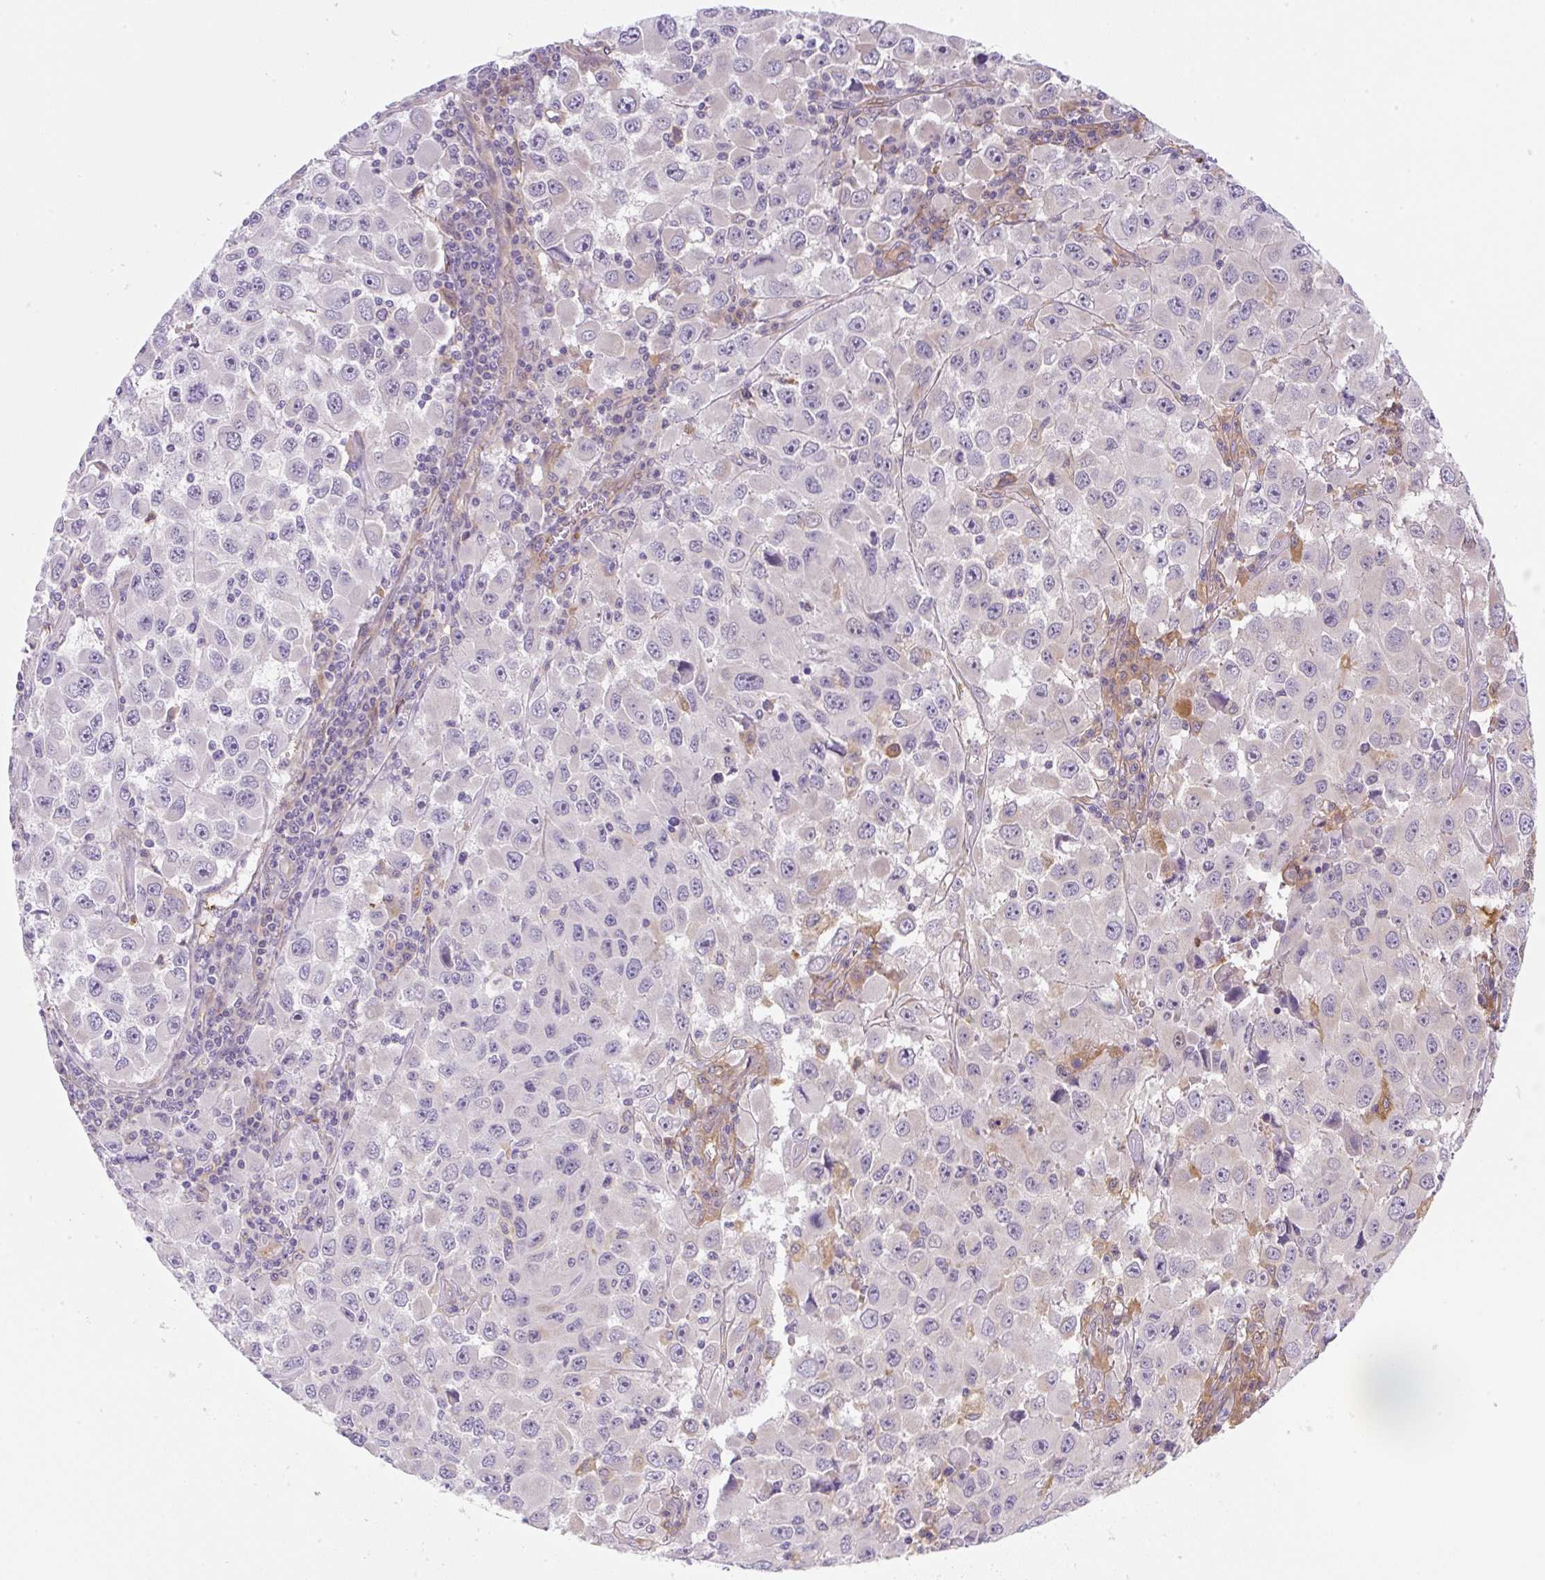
{"staining": {"intensity": "negative", "quantity": "none", "location": "none"}, "tissue": "melanoma", "cell_type": "Tumor cells", "image_type": "cancer", "snomed": [{"axis": "morphology", "description": "Malignant melanoma, Metastatic site"}, {"axis": "topography", "description": "Lymph node"}], "caption": "IHC of human malignant melanoma (metastatic site) displays no positivity in tumor cells. (Stains: DAB immunohistochemistry with hematoxylin counter stain, Microscopy: brightfield microscopy at high magnification).", "gene": "OMA1", "patient": {"sex": "female", "age": 67}}